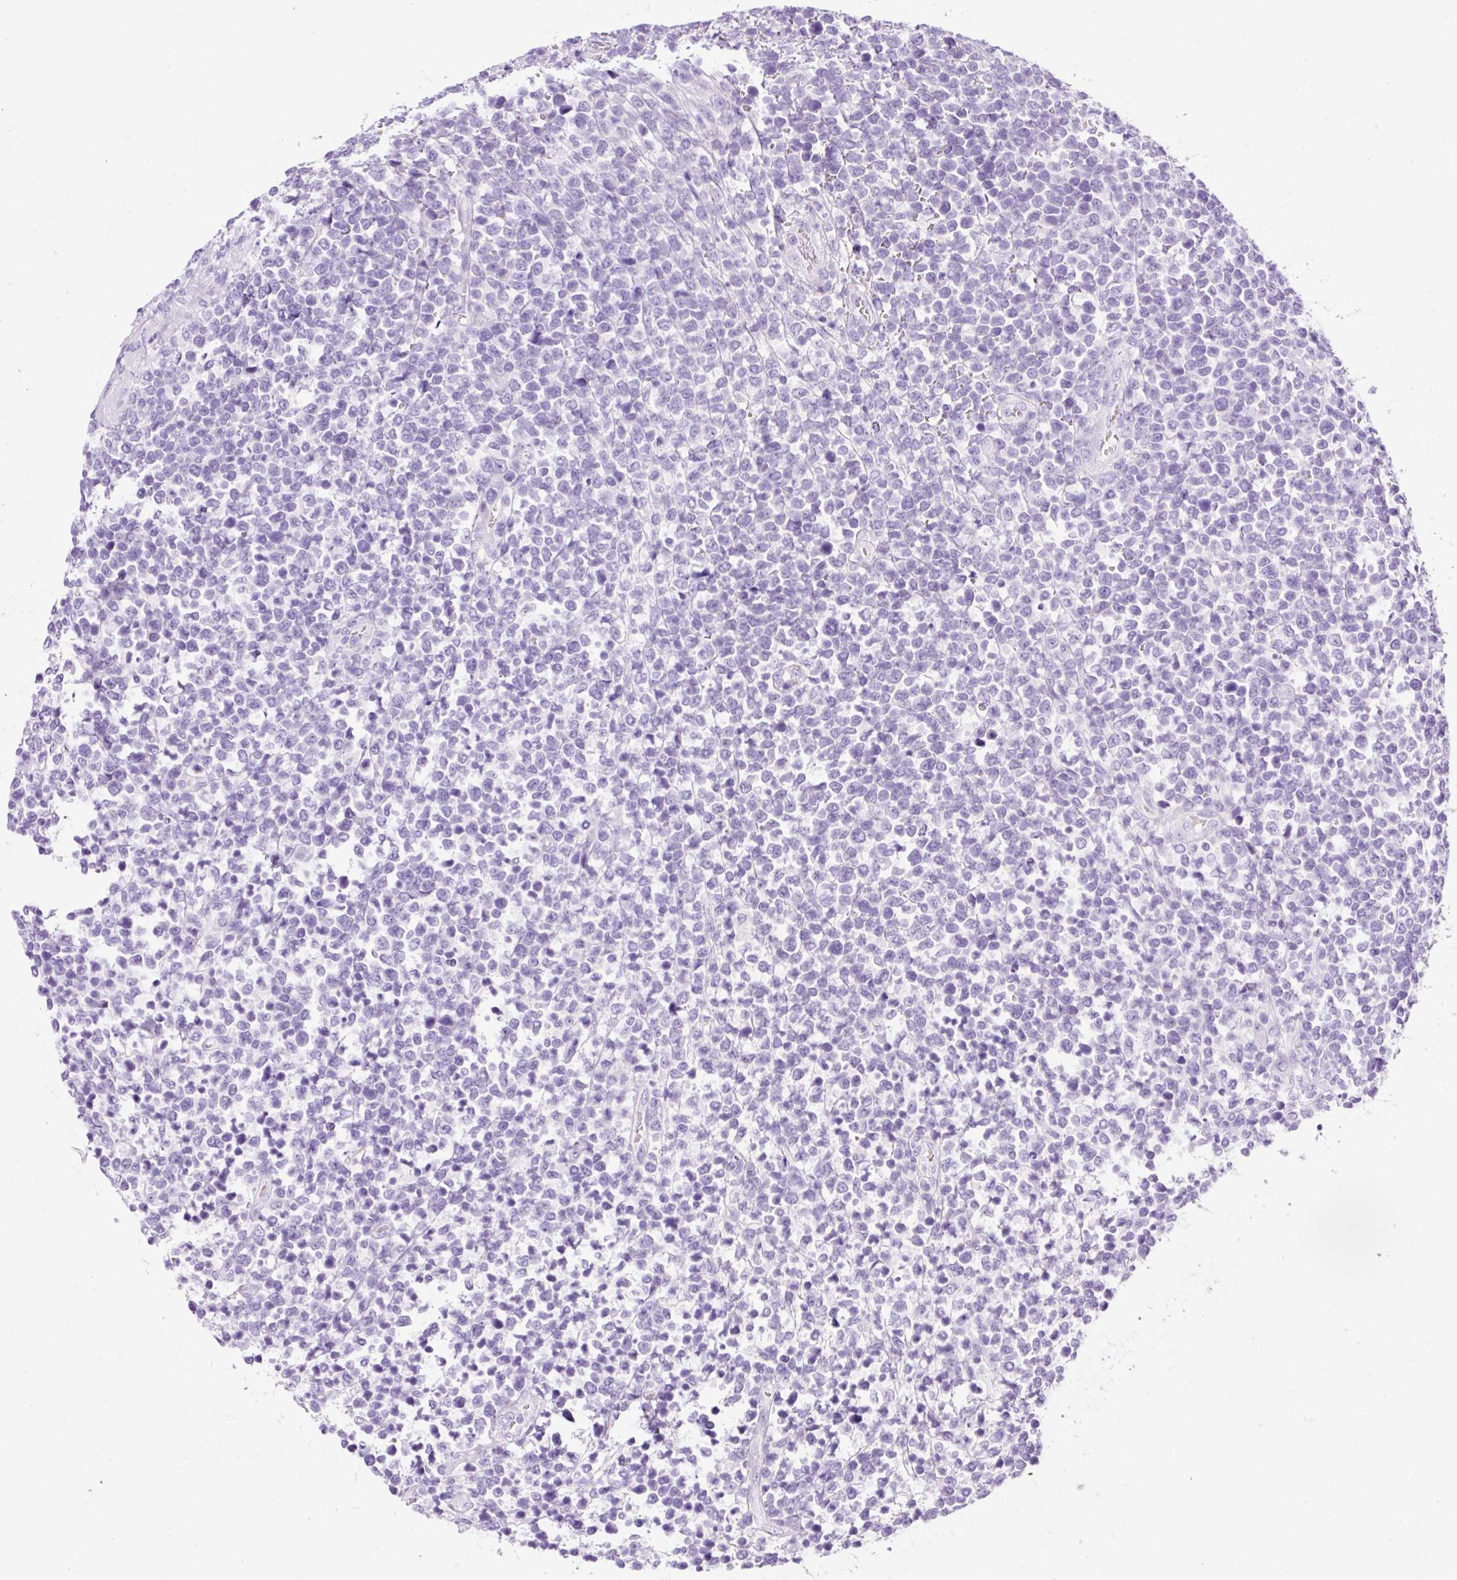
{"staining": {"intensity": "negative", "quantity": "none", "location": "none"}, "tissue": "lymphoma", "cell_type": "Tumor cells", "image_type": "cancer", "snomed": [{"axis": "morphology", "description": "Malignant lymphoma, non-Hodgkin's type, High grade"}, {"axis": "topography", "description": "Soft tissue"}], "caption": "IHC photomicrograph of neoplastic tissue: lymphoma stained with DAB (3,3'-diaminobenzidine) displays no significant protein positivity in tumor cells.", "gene": "STOX2", "patient": {"sex": "female", "age": 56}}